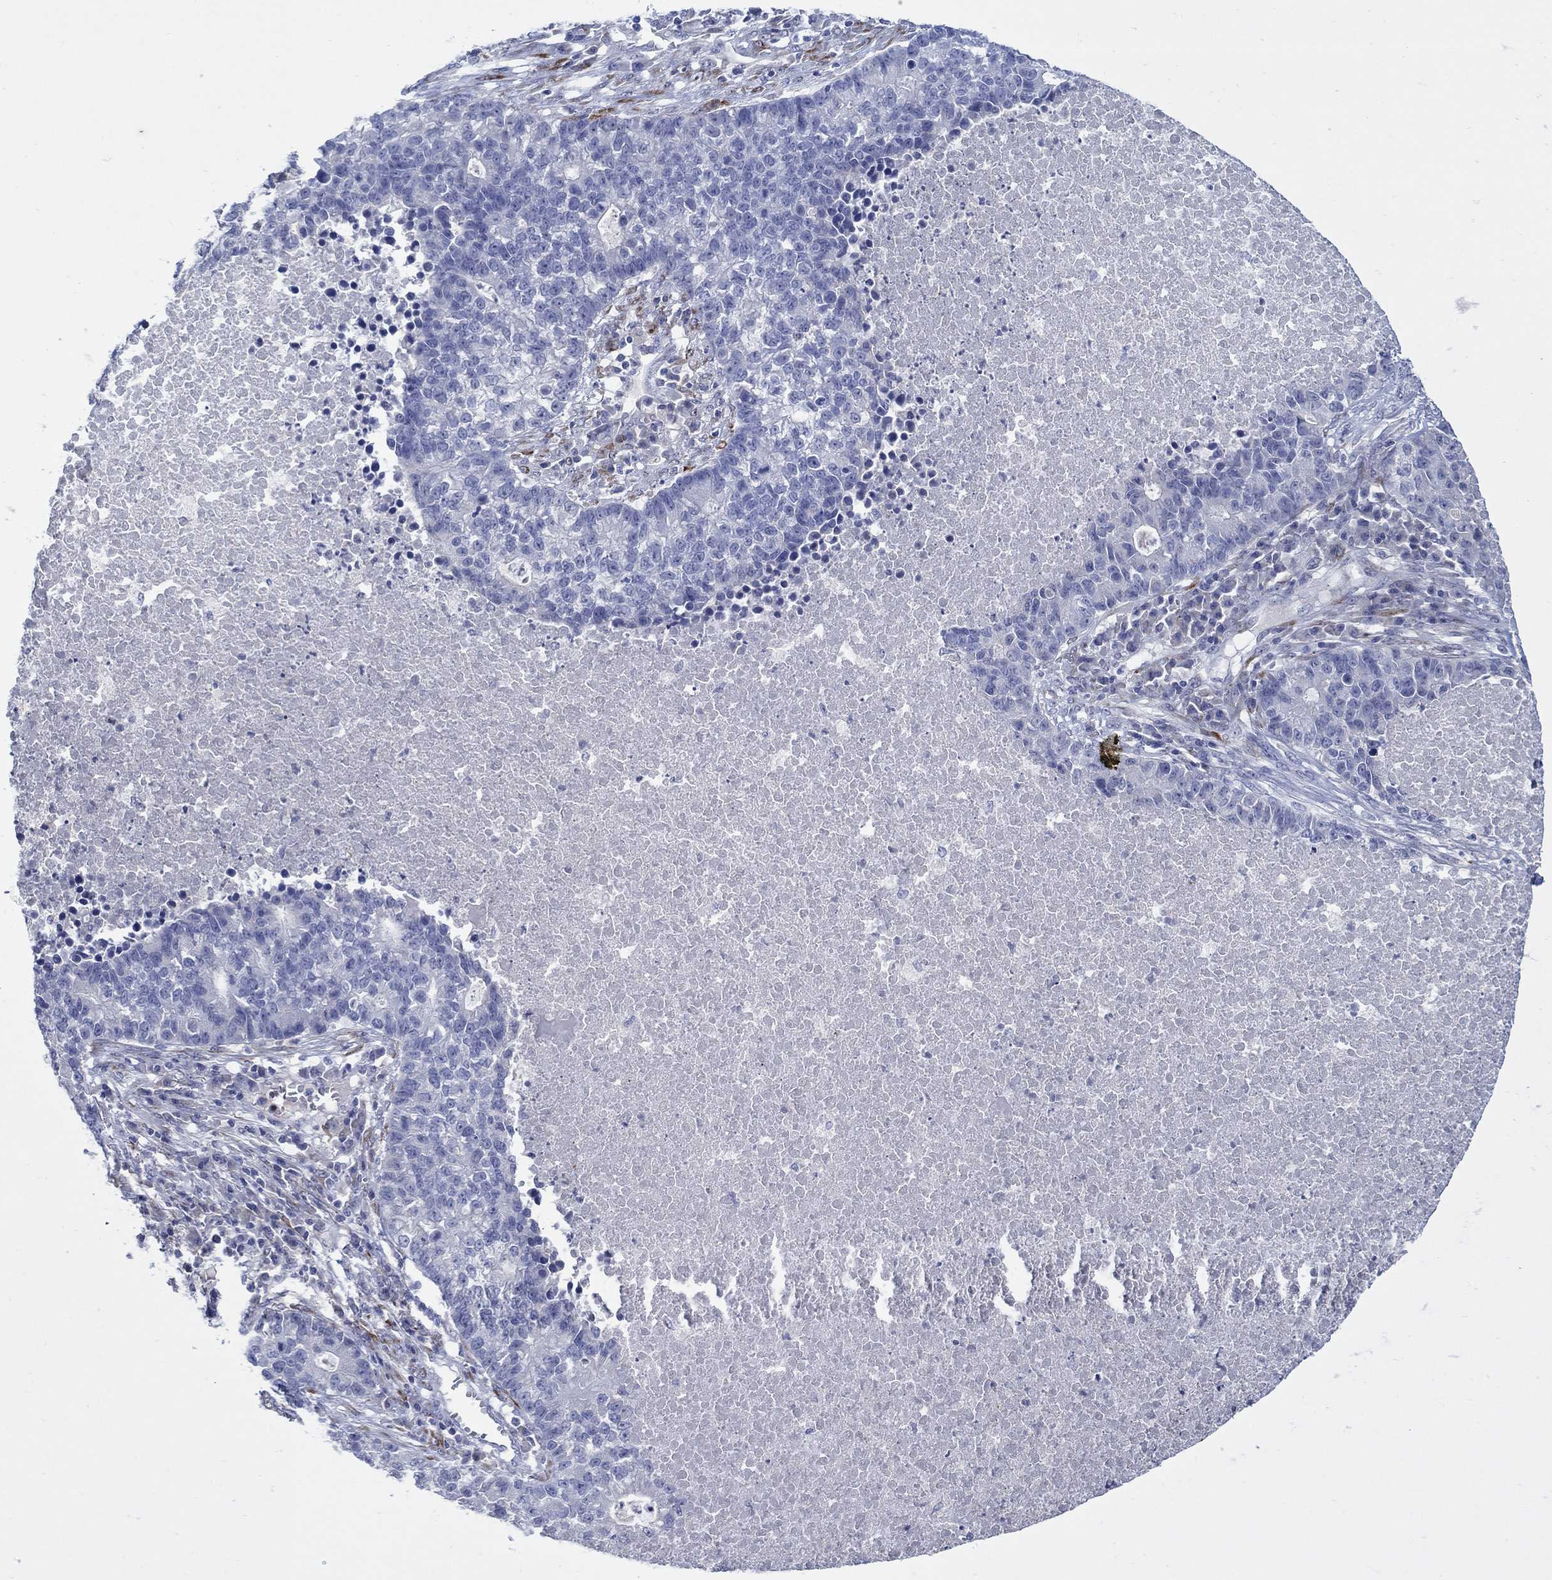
{"staining": {"intensity": "negative", "quantity": "none", "location": "none"}, "tissue": "lung cancer", "cell_type": "Tumor cells", "image_type": "cancer", "snomed": [{"axis": "morphology", "description": "Adenocarcinoma, NOS"}, {"axis": "topography", "description": "Lung"}], "caption": "IHC histopathology image of human lung cancer stained for a protein (brown), which reveals no staining in tumor cells.", "gene": "REEP2", "patient": {"sex": "male", "age": 57}}